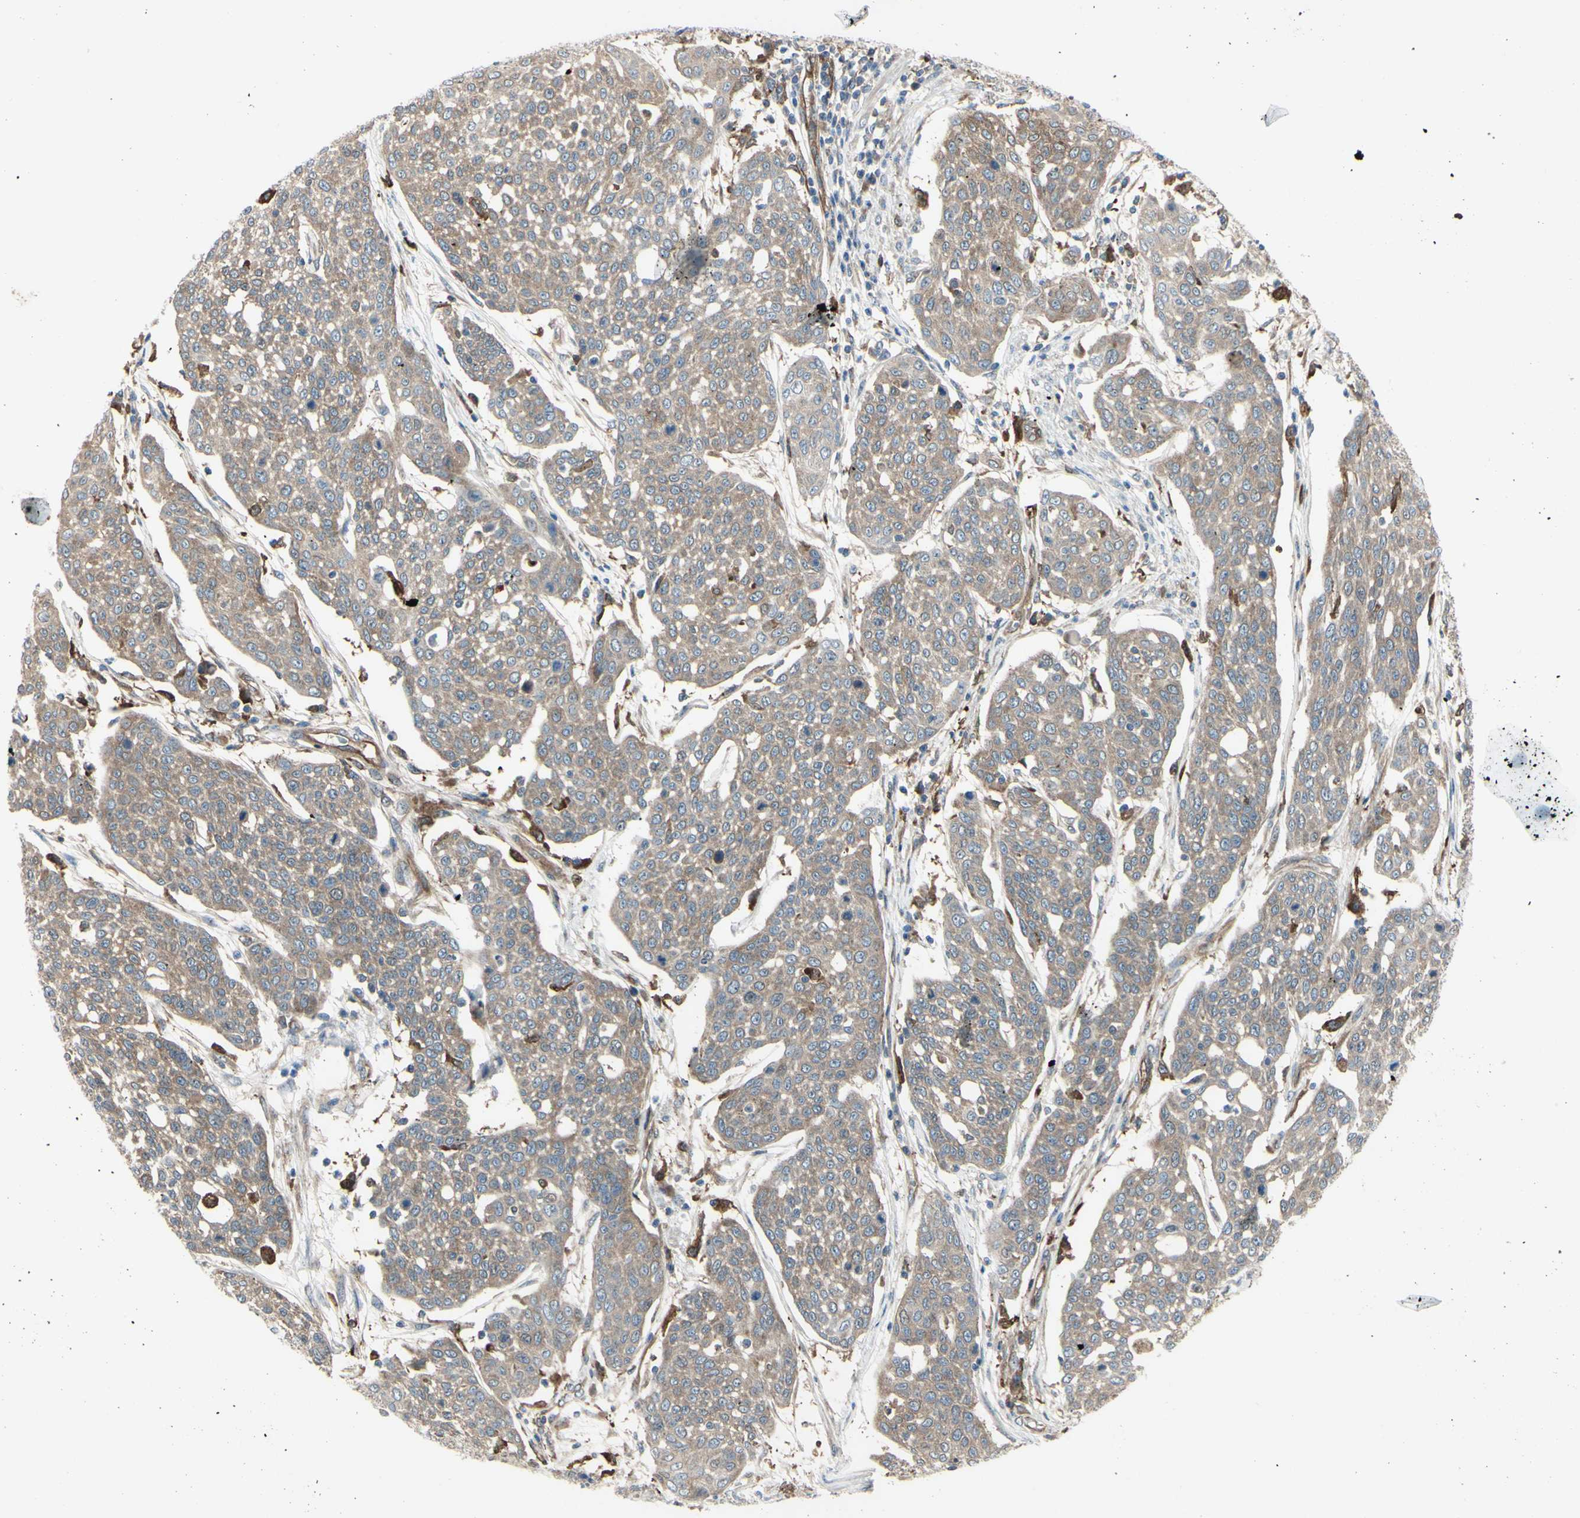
{"staining": {"intensity": "weak", "quantity": ">75%", "location": "cytoplasmic/membranous"}, "tissue": "cervical cancer", "cell_type": "Tumor cells", "image_type": "cancer", "snomed": [{"axis": "morphology", "description": "Squamous cell carcinoma, NOS"}, {"axis": "topography", "description": "Cervix"}], "caption": "Human cervical cancer (squamous cell carcinoma) stained with a protein marker reveals weak staining in tumor cells.", "gene": "IGSF9B", "patient": {"sex": "female", "age": 34}}